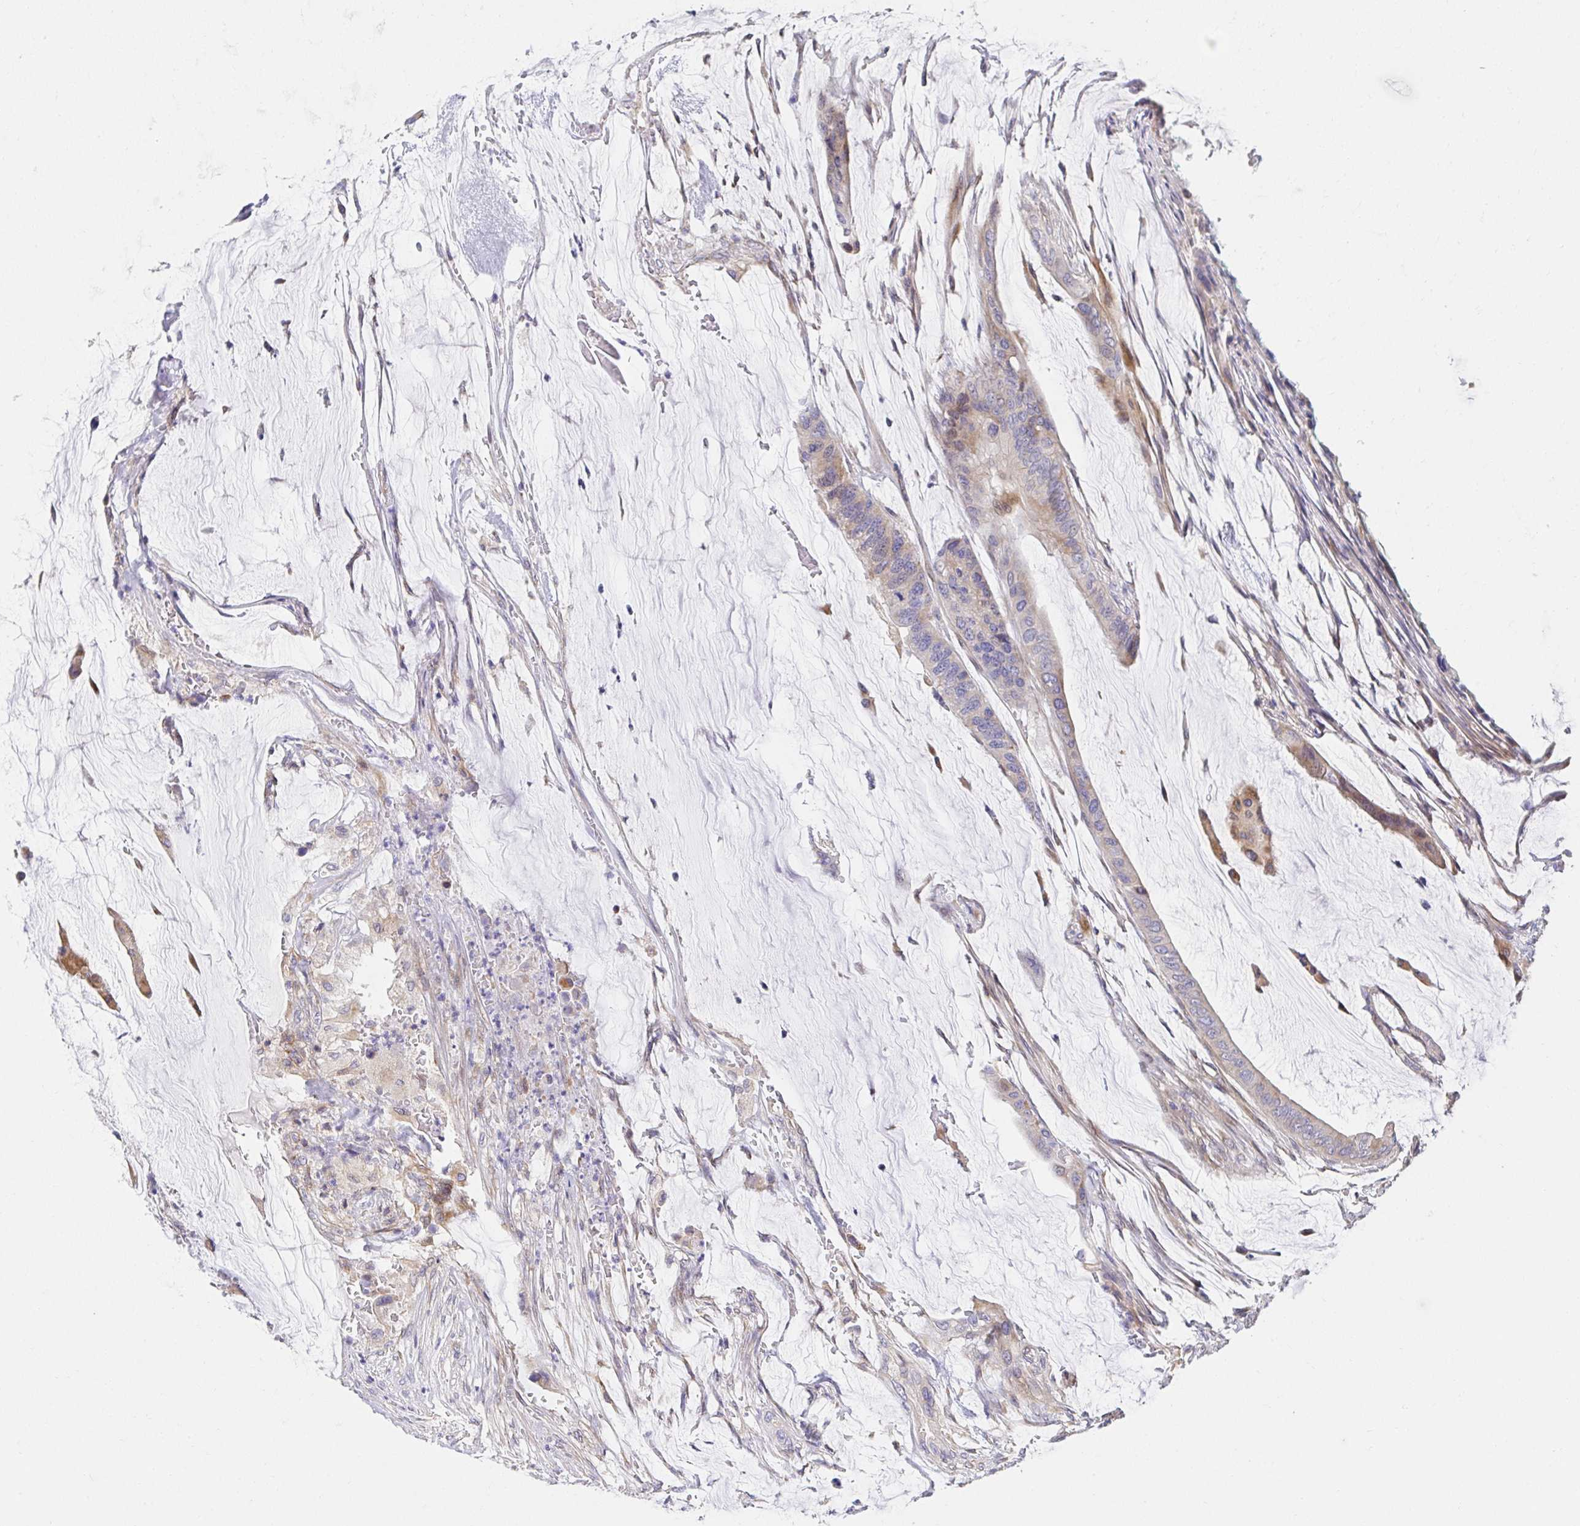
{"staining": {"intensity": "moderate", "quantity": "<25%", "location": "cytoplasmic/membranous,nuclear"}, "tissue": "colorectal cancer", "cell_type": "Tumor cells", "image_type": "cancer", "snomed": [{"axis": "morphology", "description": "Adenocarcinoma, NOS"}, {"axis": "topography", "description": "Rectum"}], "caption": "Protein expression by immunohistochemistry (IHC) displays moderate cytoplasmic/membranous and nuclear staining in about <25% of tumor cells in colorectal cancer (adenocarcinoma). (brown staining indicates protein expression, while blue staining denotes nuclei).", "gene": "AKAP14", "patient": {"sex": "female", "age": 59}}